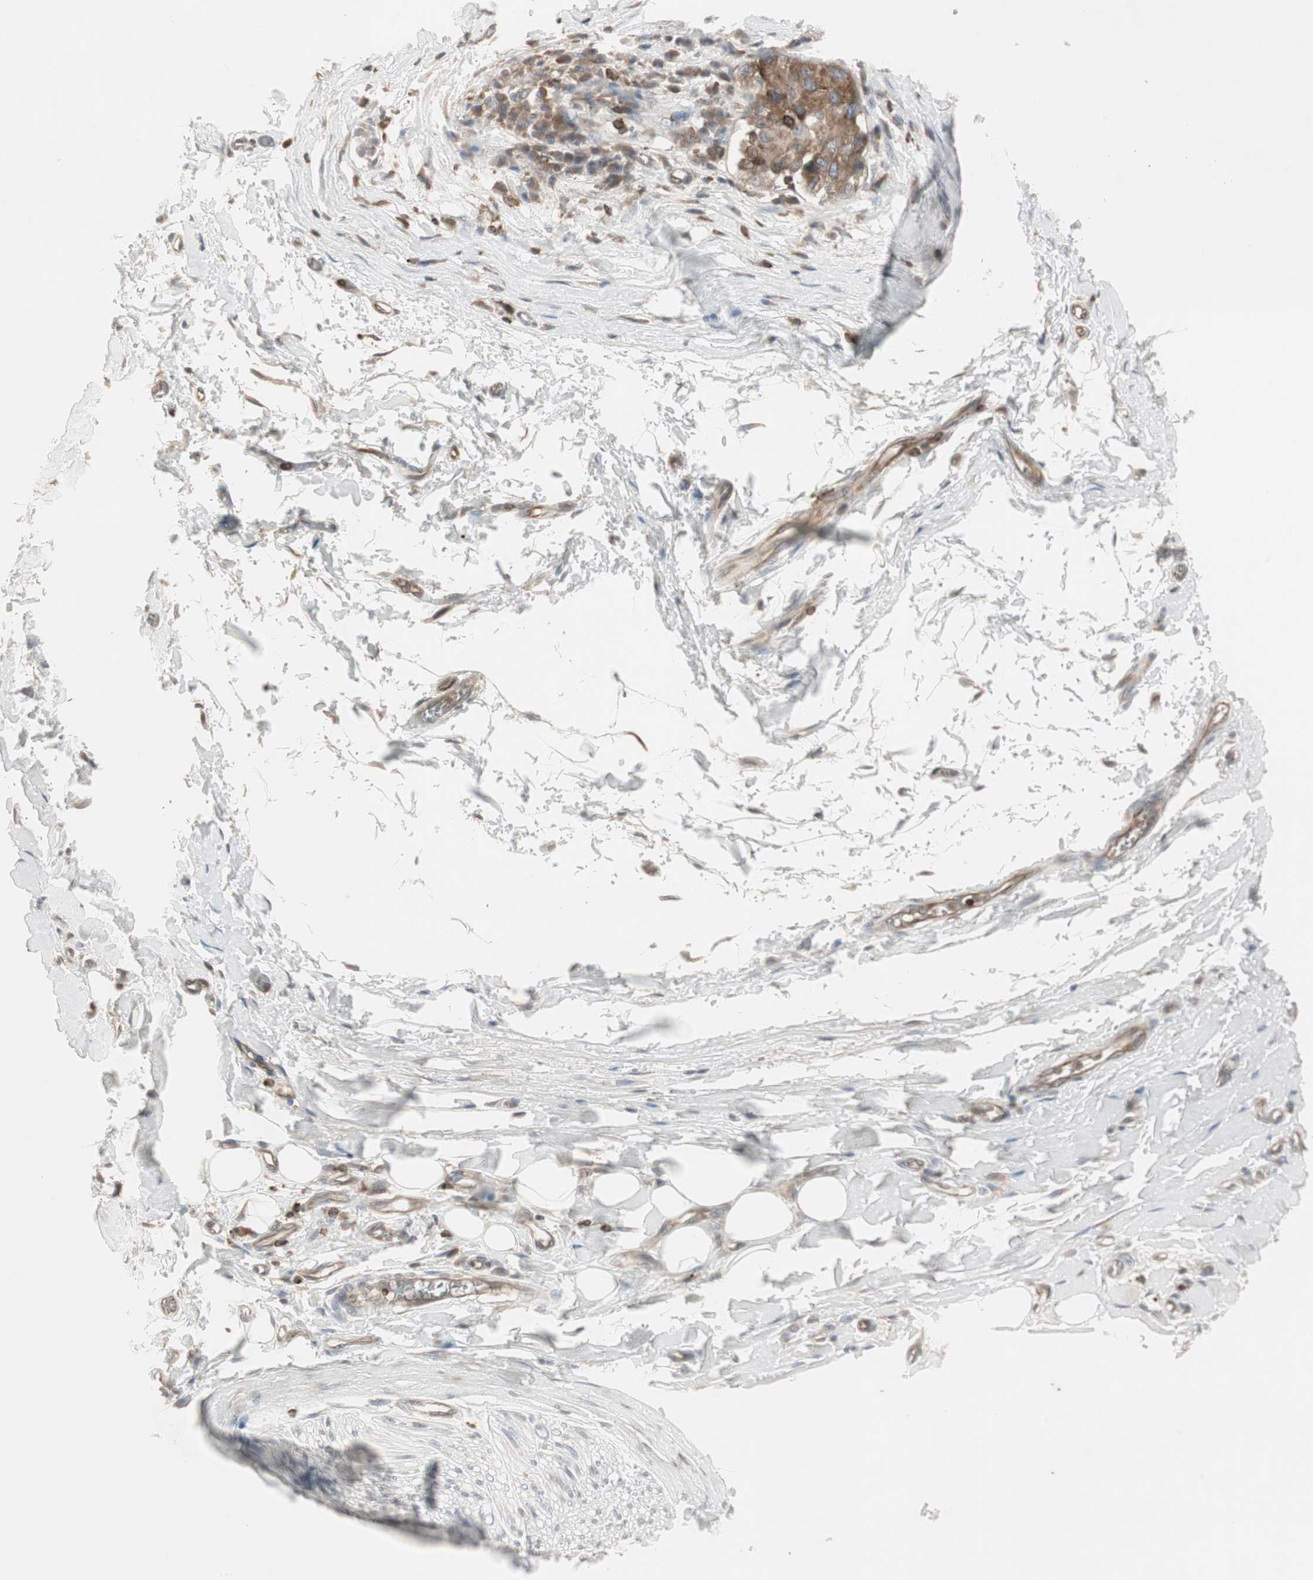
{"staining": {"intensity": "negative", "quantity": "none", "location": "none"}, "tissue": "adipose tissue", "cell_type": "Adipocytes", "image_type": "normal", "snomed": [{"axis": "morphology", "description": "Normal tissue, NOS"}, {"axis": "morphology", "description": "Adenocarcinoma, NOS"}, {"axis": "topography", "description": "Esophagus"}], "caption": "Immunohistochemistry (IHC) of unremarkable adipose tissue shows no expression in adipocytes. The staining is performed using DAB brown chromogen with nuclei counter-stained in using hematoxylin.", "gene": "ARHGEF1", "patient": {"sex": "male", "age": 62}}